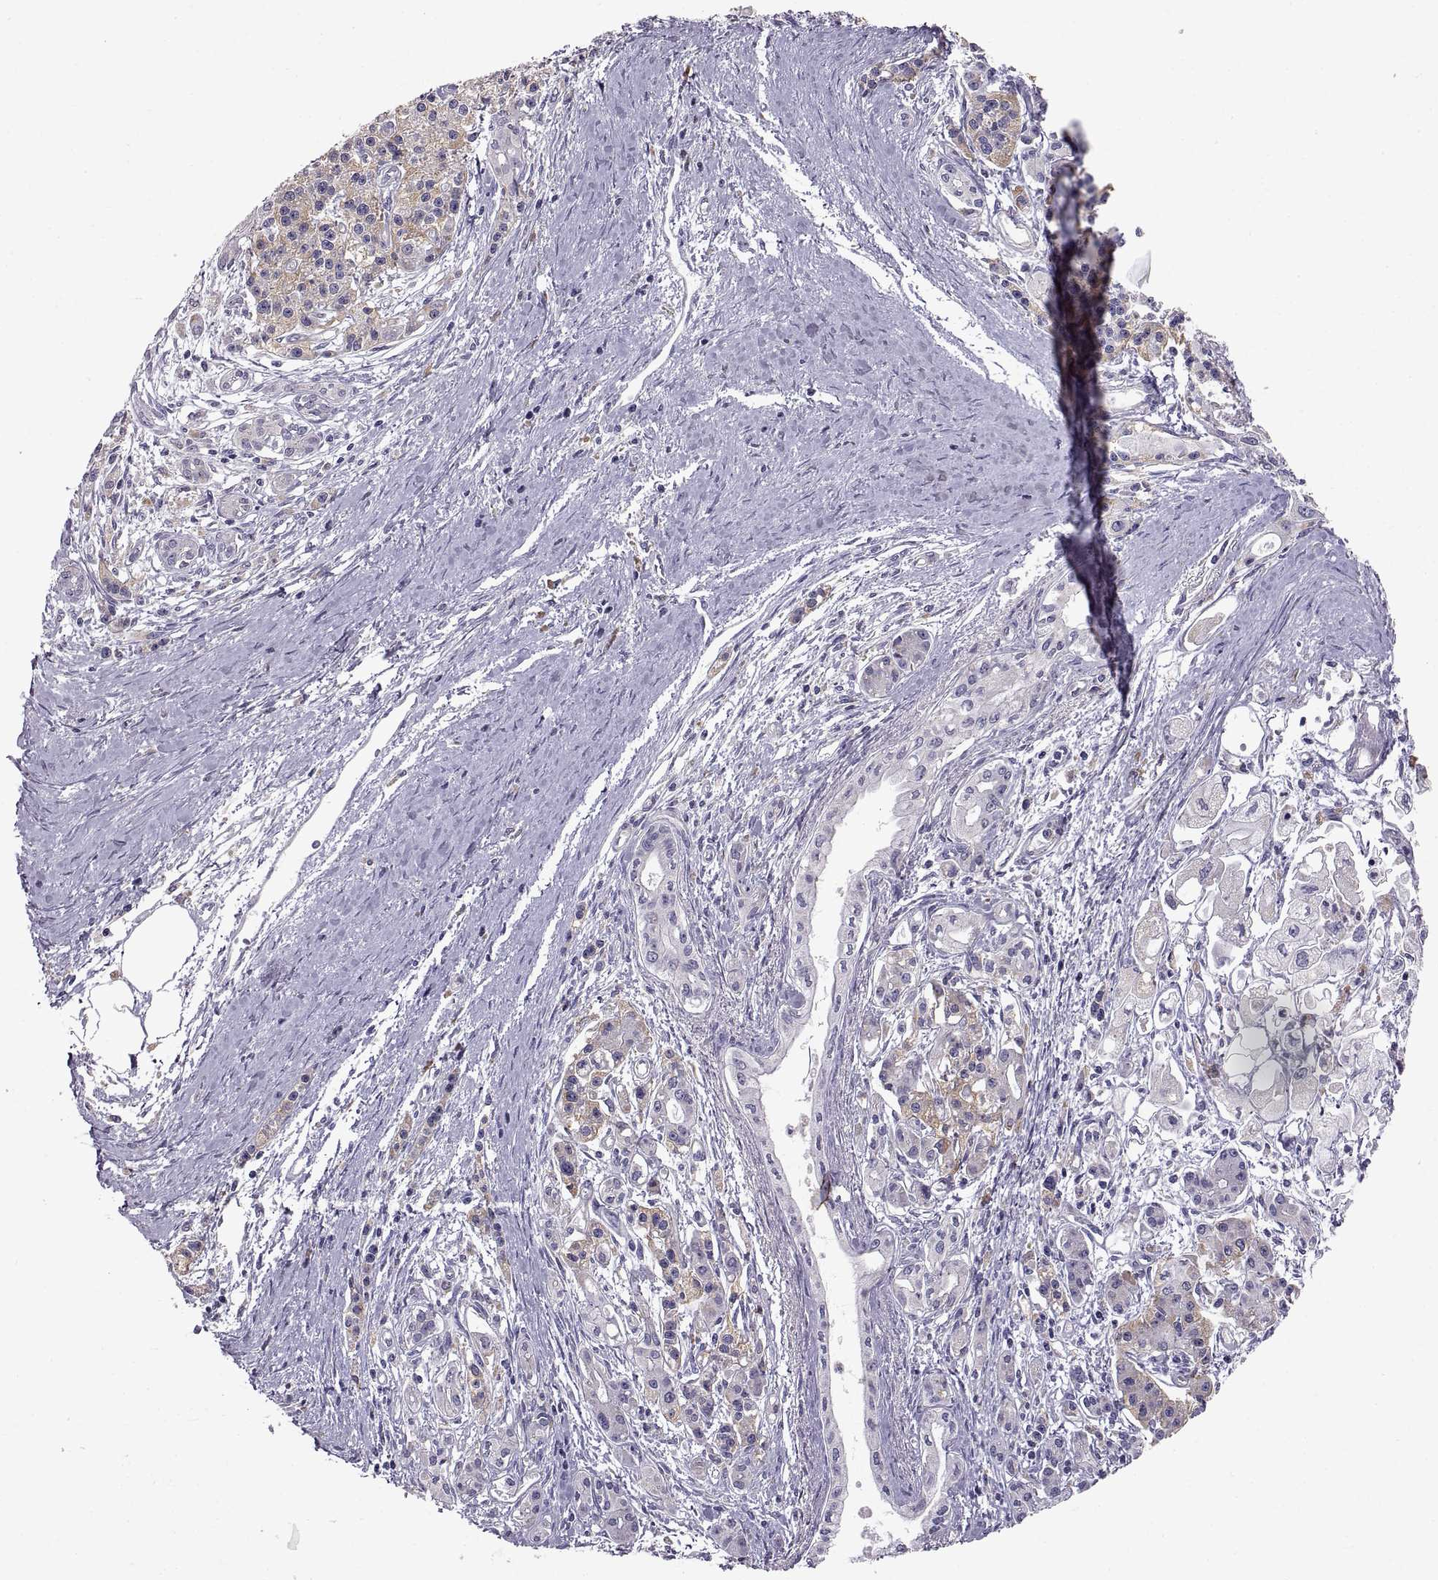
{"staining": {"intensity": "negative", "quantity": "none", "location": "none"}, "tissue": "pancreatic cancer", "cell_type": "Tumor cells", "image_type": "cancer", "snomed": [{"axis": "morphology", "description": "Adenocarcinoma, NOS"}, {"axis": "topography", "description": "Pancreas"}], "caption": "There is no significant staining in tumor cells of pancreatic adenocarcinoma. (DAB IHC with hematoxylin counter stain).", "gene": "ARSL", "patient": {"sex": "male", "age": 70}}